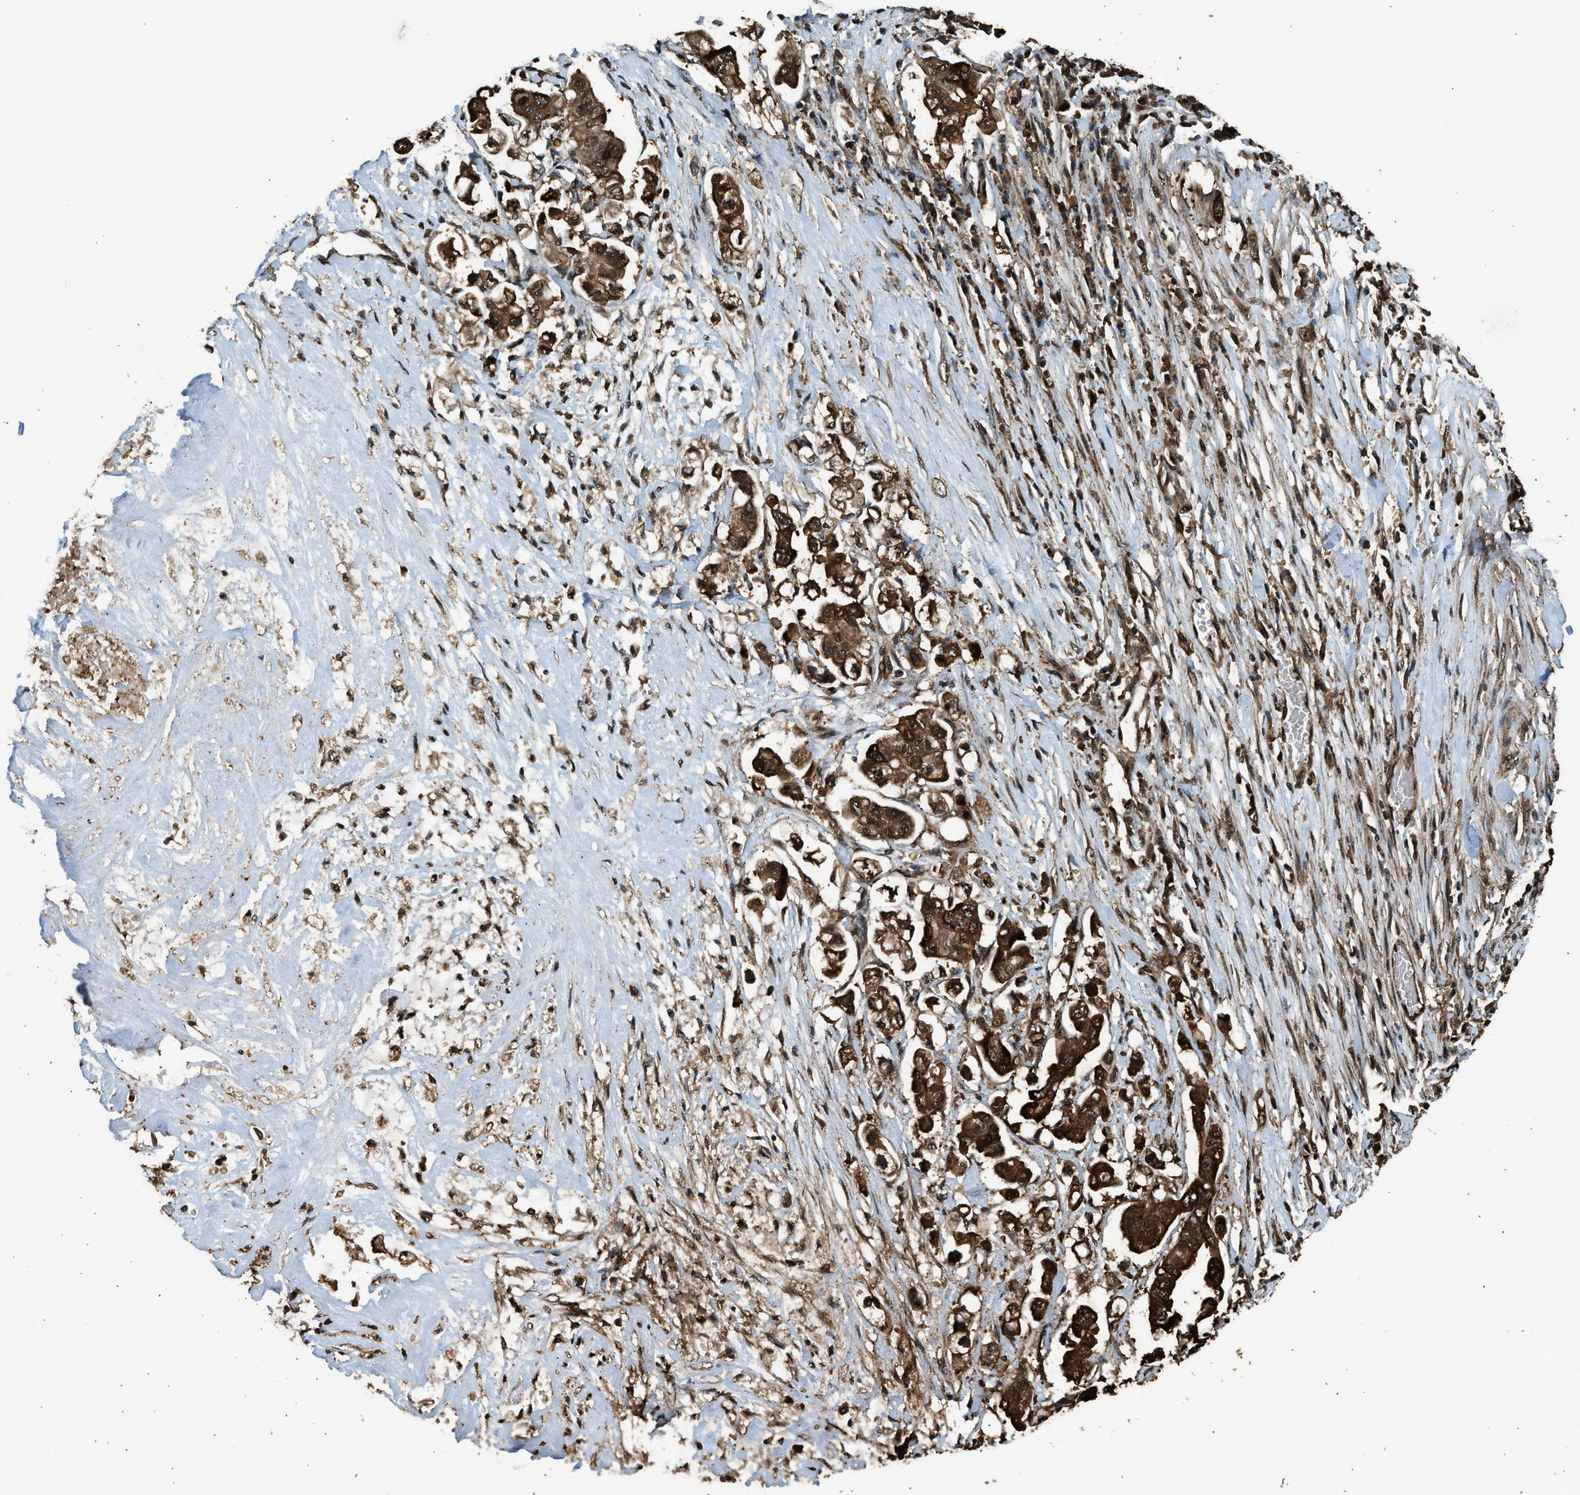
{"staining": {"intensity": "strong", "quantity": ">75%", "location": "cytoplasmic/membranous"}, "tissue": "stomach cancer", "cell_type": "Tumor cells", "image_type": "cancer", "snomed": [{"axis": "morphology", "description": "Adenocarcinoma, NOS"}, {"axis": "topography", "description": "Stomach"}], "caption": "The histopathology image exhibits immunohistochemical staining of stomach adenocarcinoma. There is strong cytoplasmic/membranous positivity is identified in approximately >75% of tumor cells. The staining was performed using DAB, with brown indicating positive protein expression. Nuclei are stained blue with hematoxylin.", "gene": "MYBL2", "patient": {"sex": "male", "age": 62}}